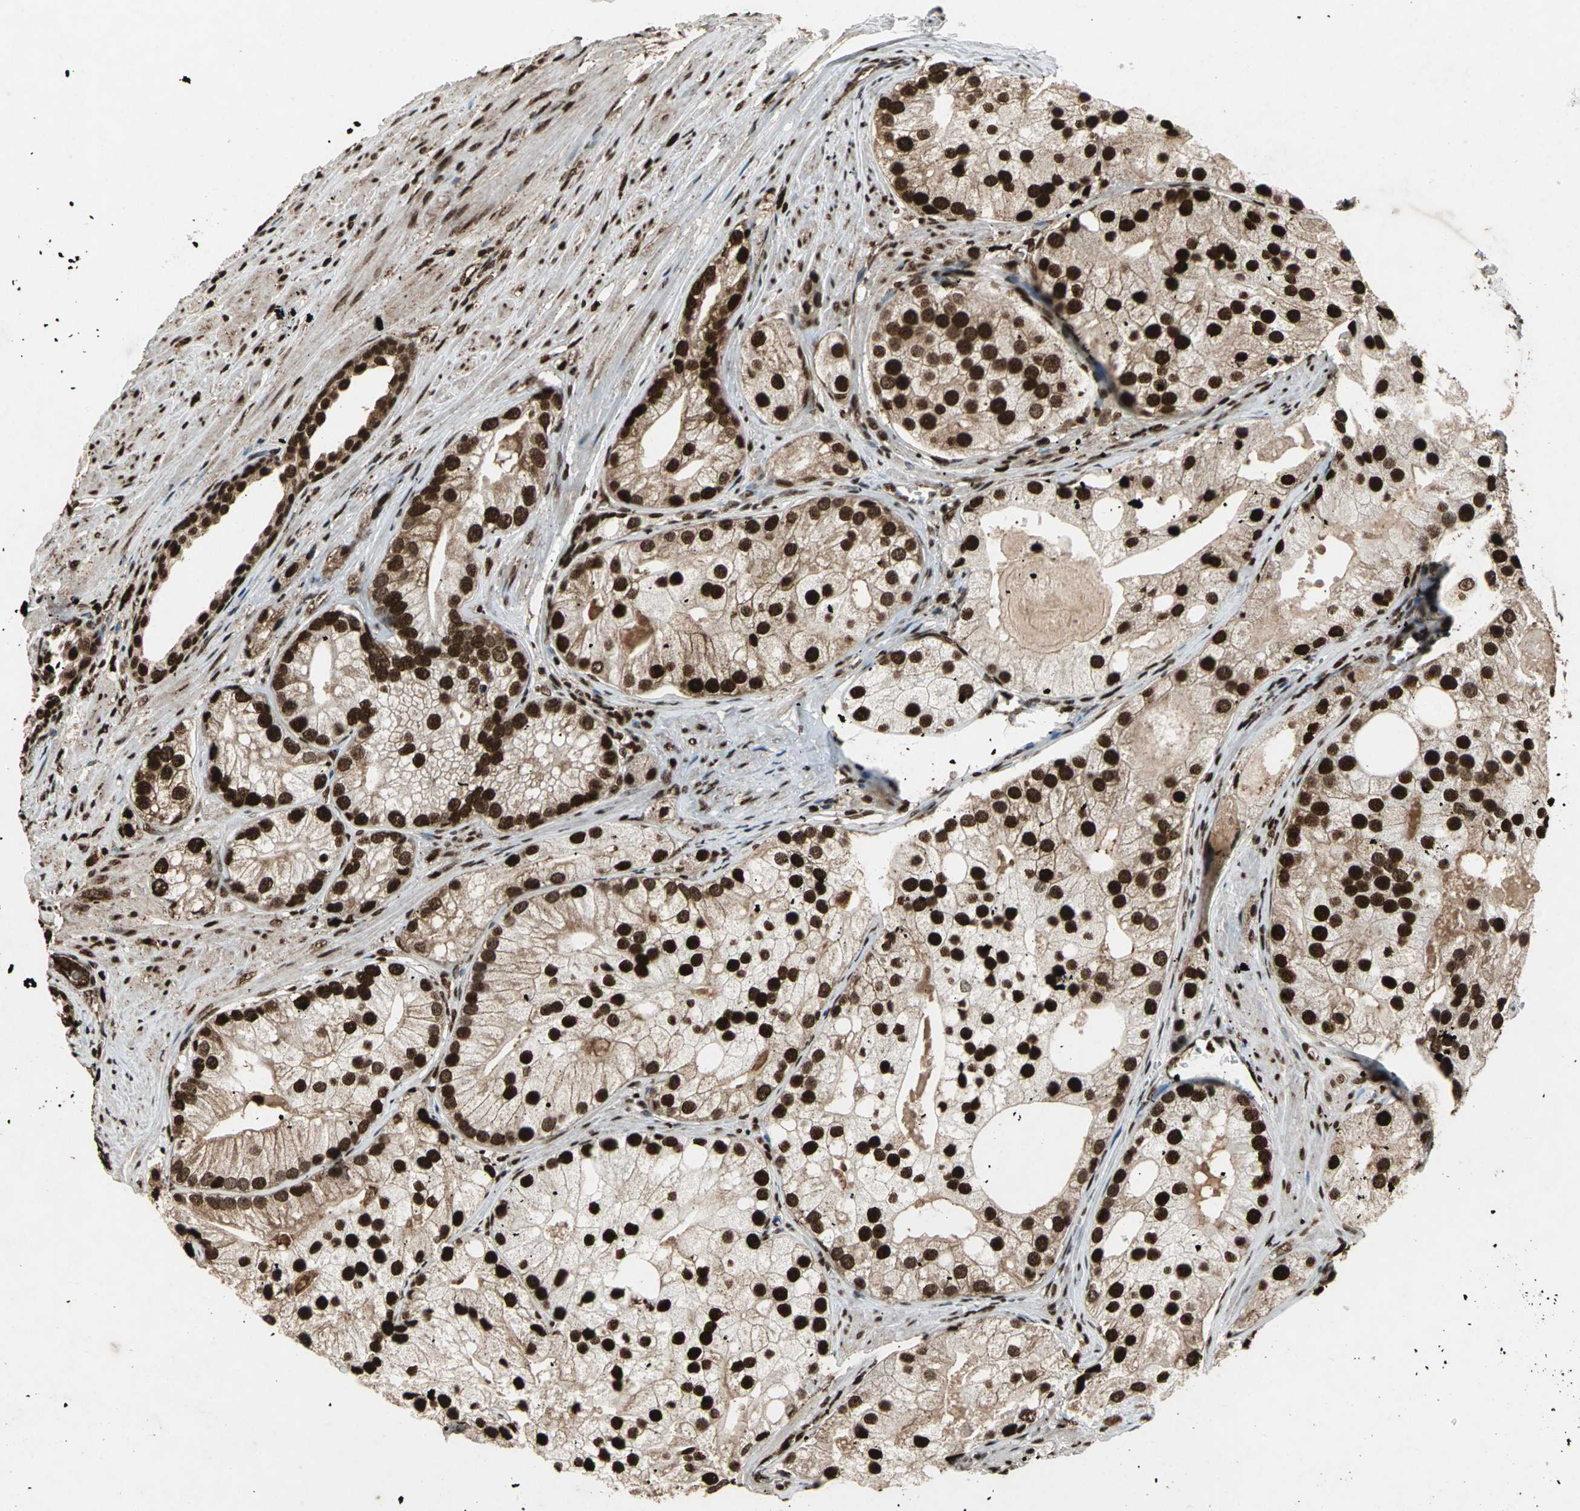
{"staining": {"intensity": "strong", "quantity": ">75%", "location": "cytoplasmic/membranous,nuclear"}, "tissue": "prostate cancer", "cell_type": "Tumor cells", "image_type": "cancer", "snomed": [{"axis": "morphology", "description": "Adenocarcinoma, Low grade"}, {"axis": "topography", "description": "Prostate"}], "caption": "Tumor cells exhibit high levels of strong cytoplasmic/membranous and nuclear positivity in approximately >75% of cells in human prostate cancer. The staining was performed using DAB (3,3'-diaminobenzidine) to visualize the protein expression in brown, while the nuclei were stained in blue with hematoxylin (Magnification: 20x).", "gene": "ANP32A", "patient": {"sex": "male", "age": 69}}